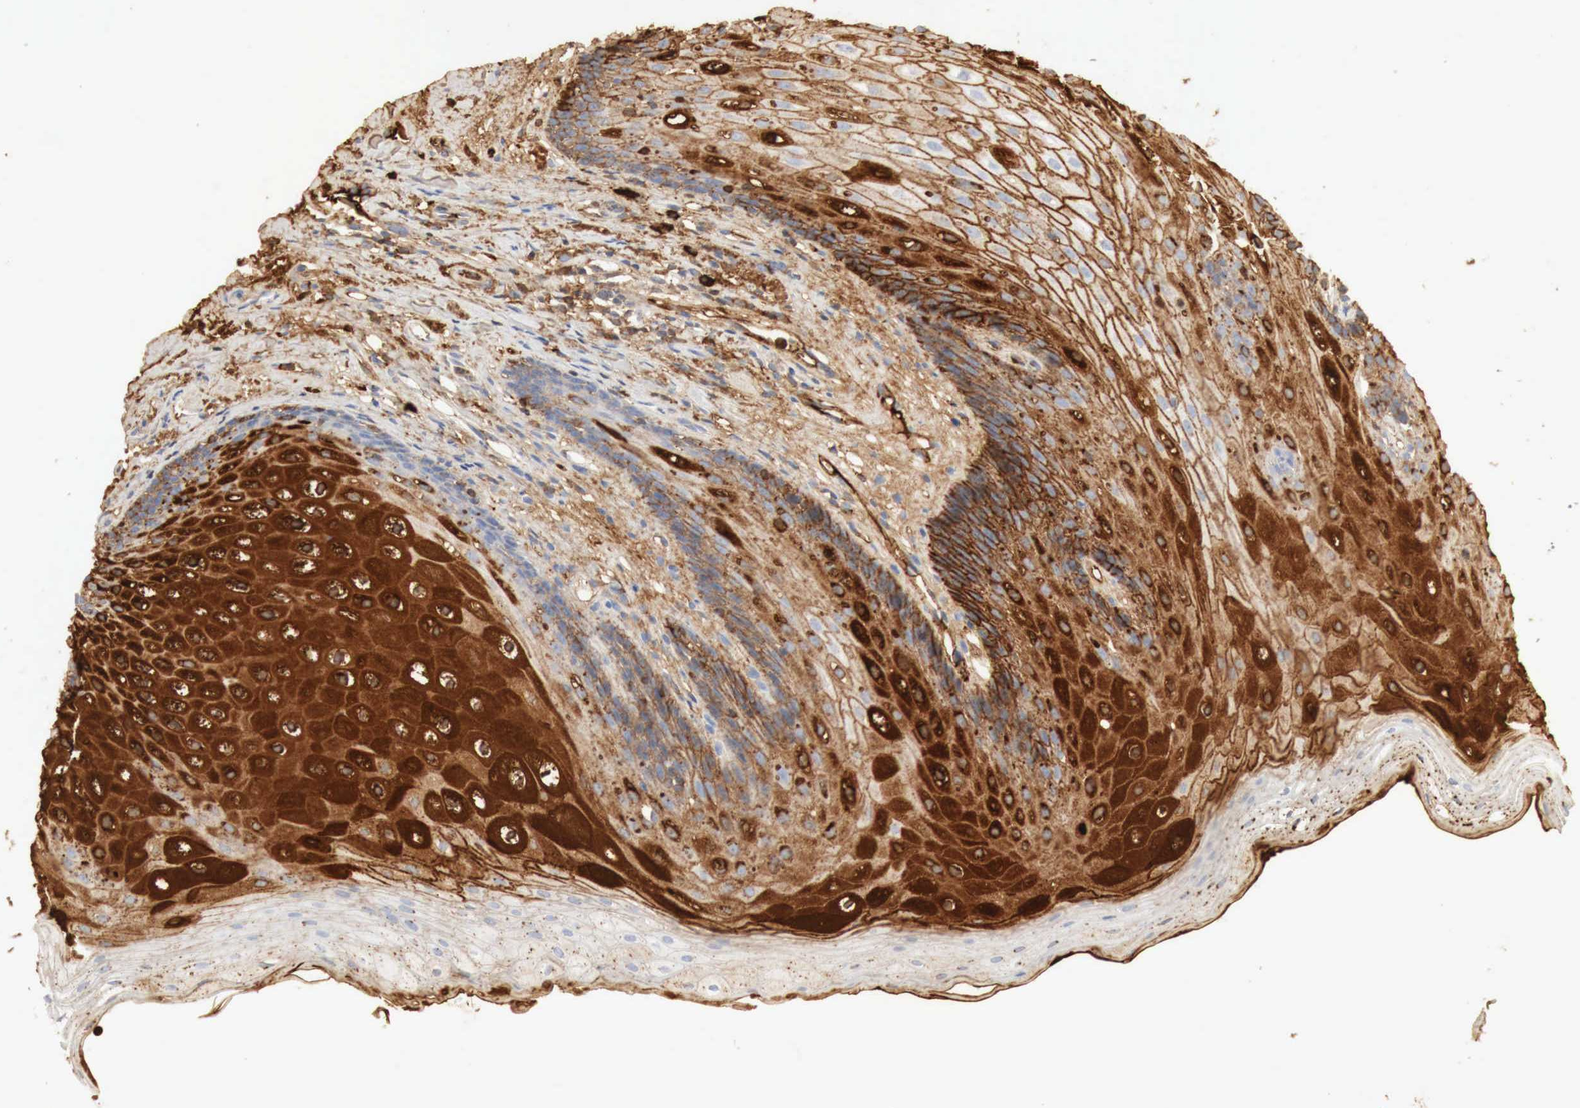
{"staining": {"intensity": "moderate", "quantity": "25%-75%", "location": "cytoplasmic/membranous"}, "tissue": "oral mucosa", "cell_type": "Squamous epithelial cells", "image_type": "normal", "snomed": [{"axis": "morphology", "description": "Normal tissue, NOS"}, {"axis": "topography", "description": "Oral tissue"}], "caption": "A micrograph showing moderate cytoplasmic/membranous positivity in approximately 25%-75% of squamous epithelial cells in benign oral mucosa, as visualized by brown immunohistochemical staining.", "gene": "IGLC3", "patient": {"sex": "female", "age": 79}}